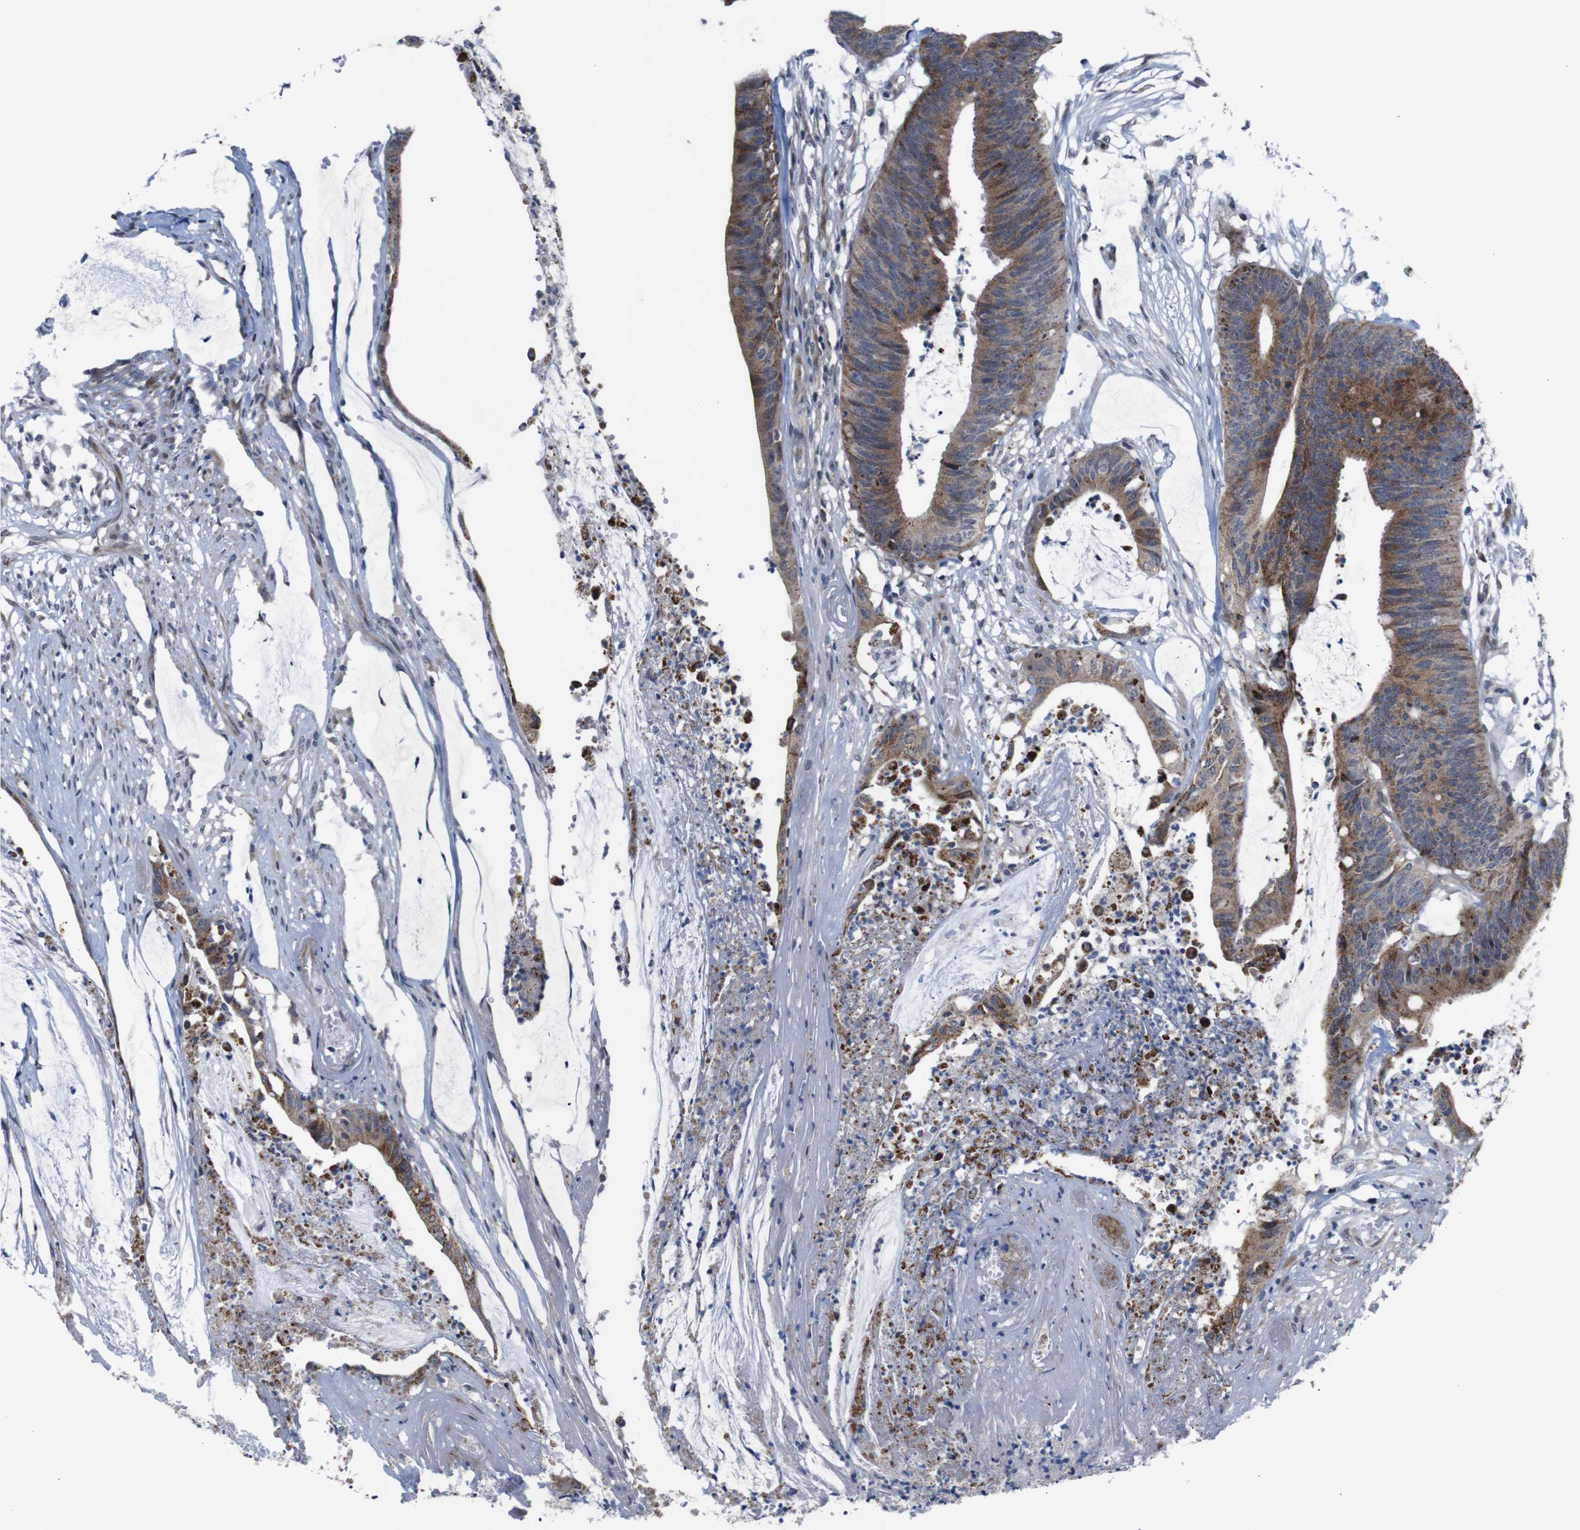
{"staining": {"intensity": "moderate", "quantity": ">75%", "location": "cytoplasmic/membranous"}, "tissue": "colorectal cancer", "cell_type": "Tumor cells", "image_type": "cancer", "snomed": [{"axis": "morphology", "description": "Adenocarcinoma, NOS"}, {"axis": "topography", "description": "Rectum"}], "caption": "Protein analysis of colorectal cancer tissue displays moderate cytoplasmic/membranous positivity in about >75% of tumor cells. (DAB (3,3'-diaminobenzidine) IHC, brown staining for protein, blue staining for nuclei).", "gene": "ATP7B", "patient": {"sex": "female", "age": 66}}